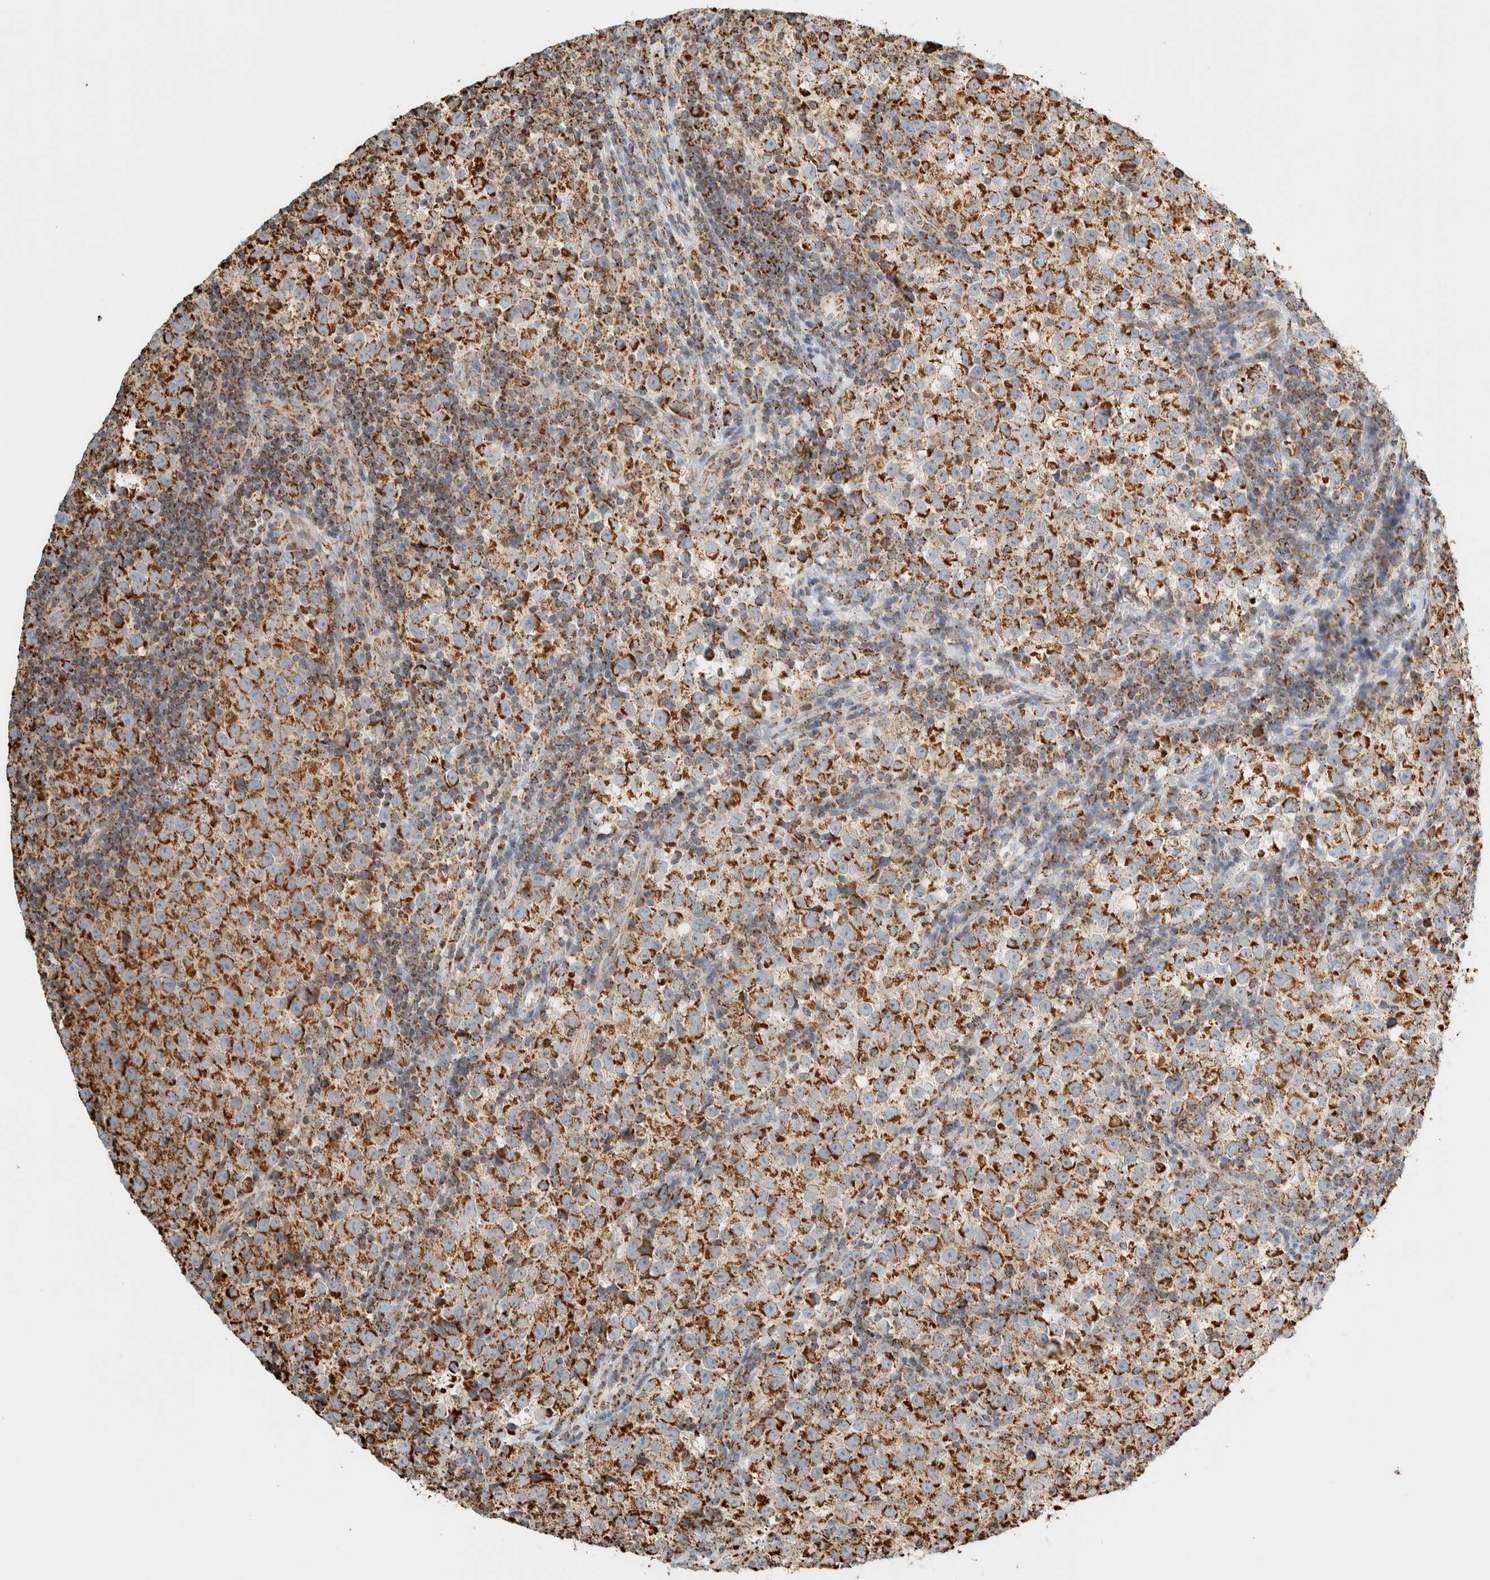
{"staining": {"intensity": "moderate", "quantity": ">75%", "location": "cytoplasmic/membranous"}, "tissue": "testis cancer", "cell_type": "Tumor cells", "image_type": "cancer", "snomed": [{"axis": "morphology", "description": "Normal tissue, NOS"}, {"axis": "morphology", "description": "Seminoma, NOS"}, {"axis": "topography", "description": "Testis"}], "caption": "The photomicrograph shows staining of testis cancer, revealing moderate cytoplasmic/membranous protein staining (brown color) within tumor cells.", "gene": "ZNF454", "patient": {"sex": "male", "age": 43}}